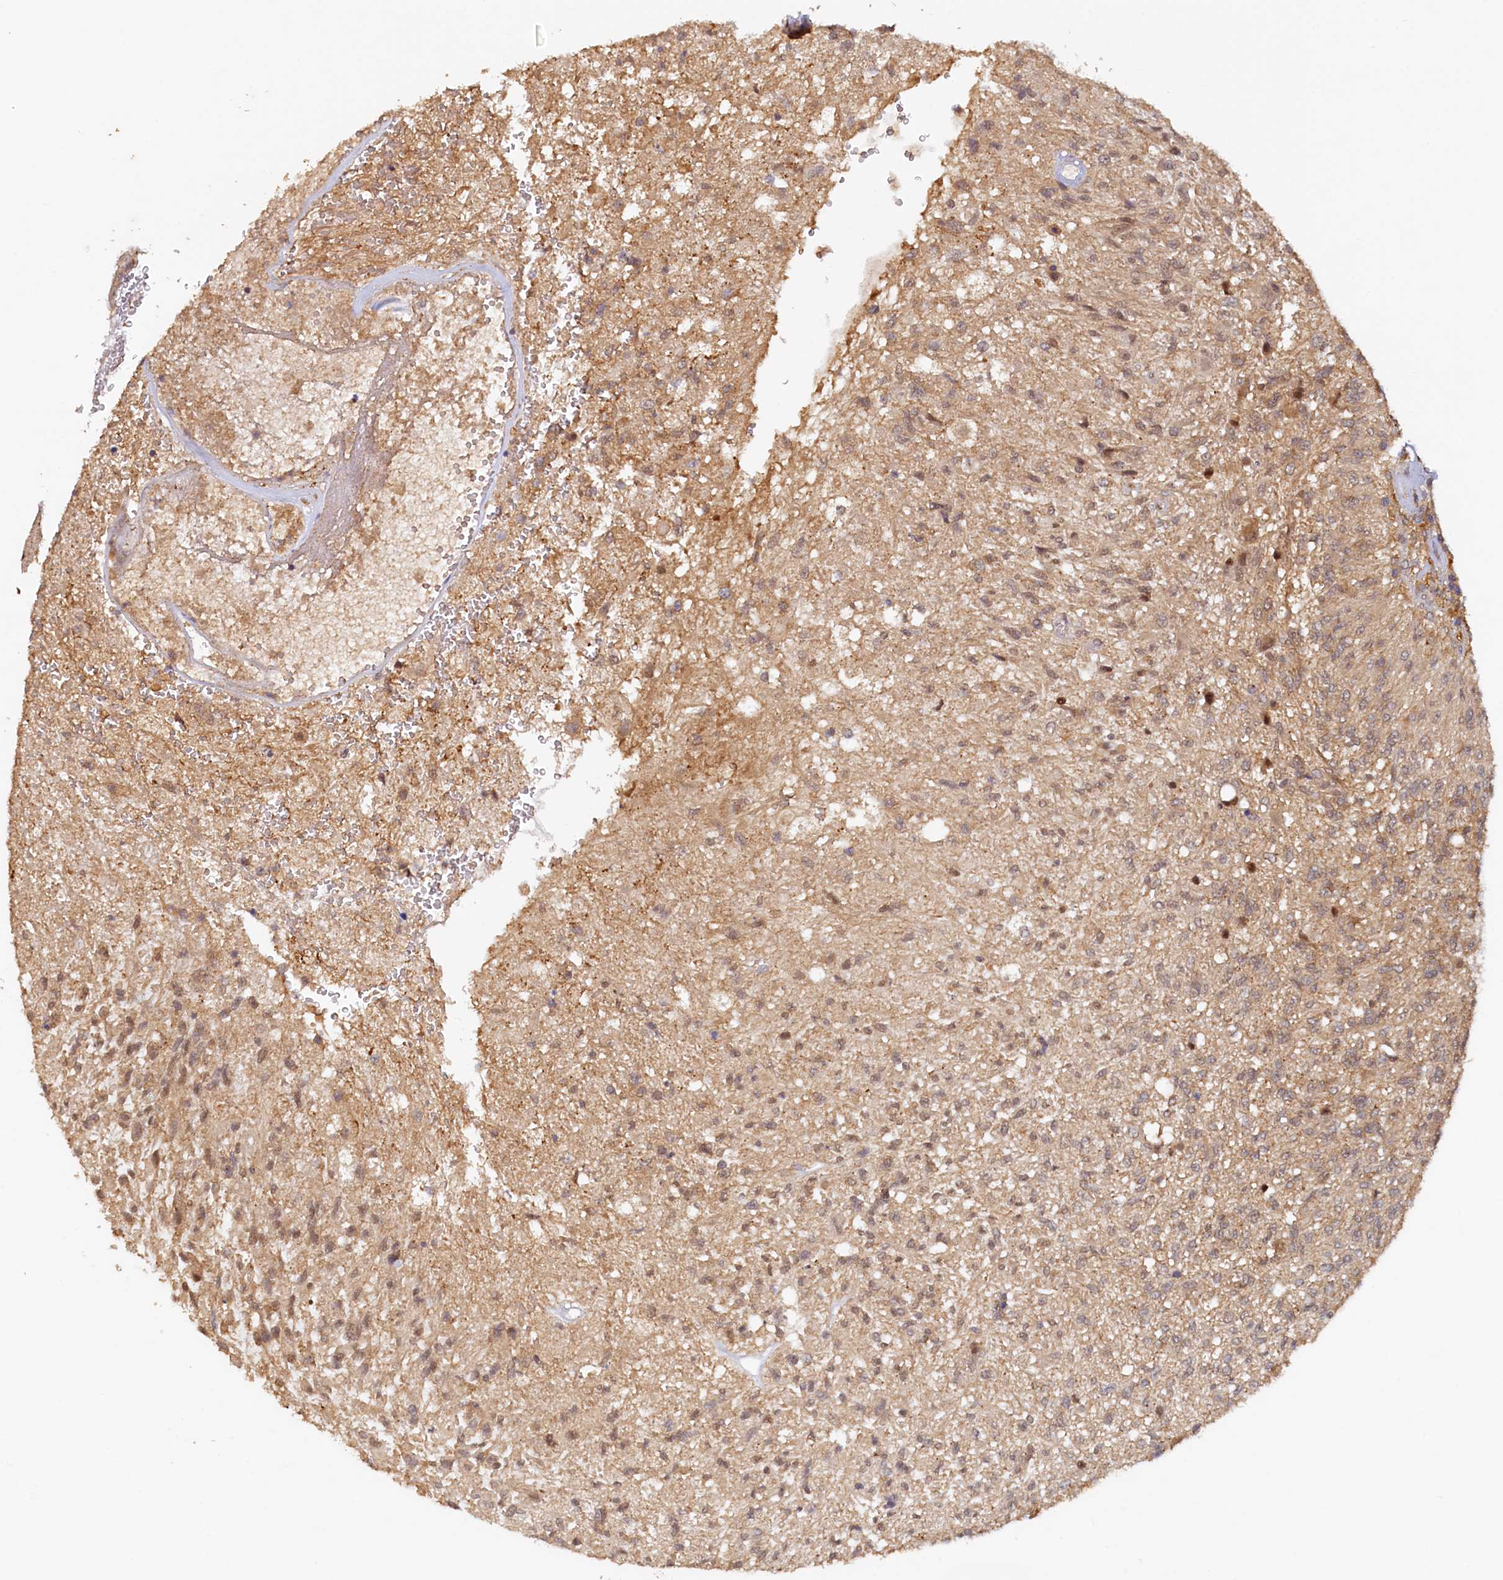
{"staining": {"intensity": "moderate", "quantity": "<25%", "location": "nuclear"}, "tissue": "glioma", "cell_type": "Tumor cells", "image_type": "cancer", "snomed": [{"axis": "morphology", "description": "Glioma, malignant, High grade"}, {"axis": "topography", "description": "Brain"}], "caption": "A brown stain highlights moderate nuclear expression of a protein in malignant high-grade glioma tumor cells.", "gene": "UBL7", "patient": {"sex": "male", "age": 56}}